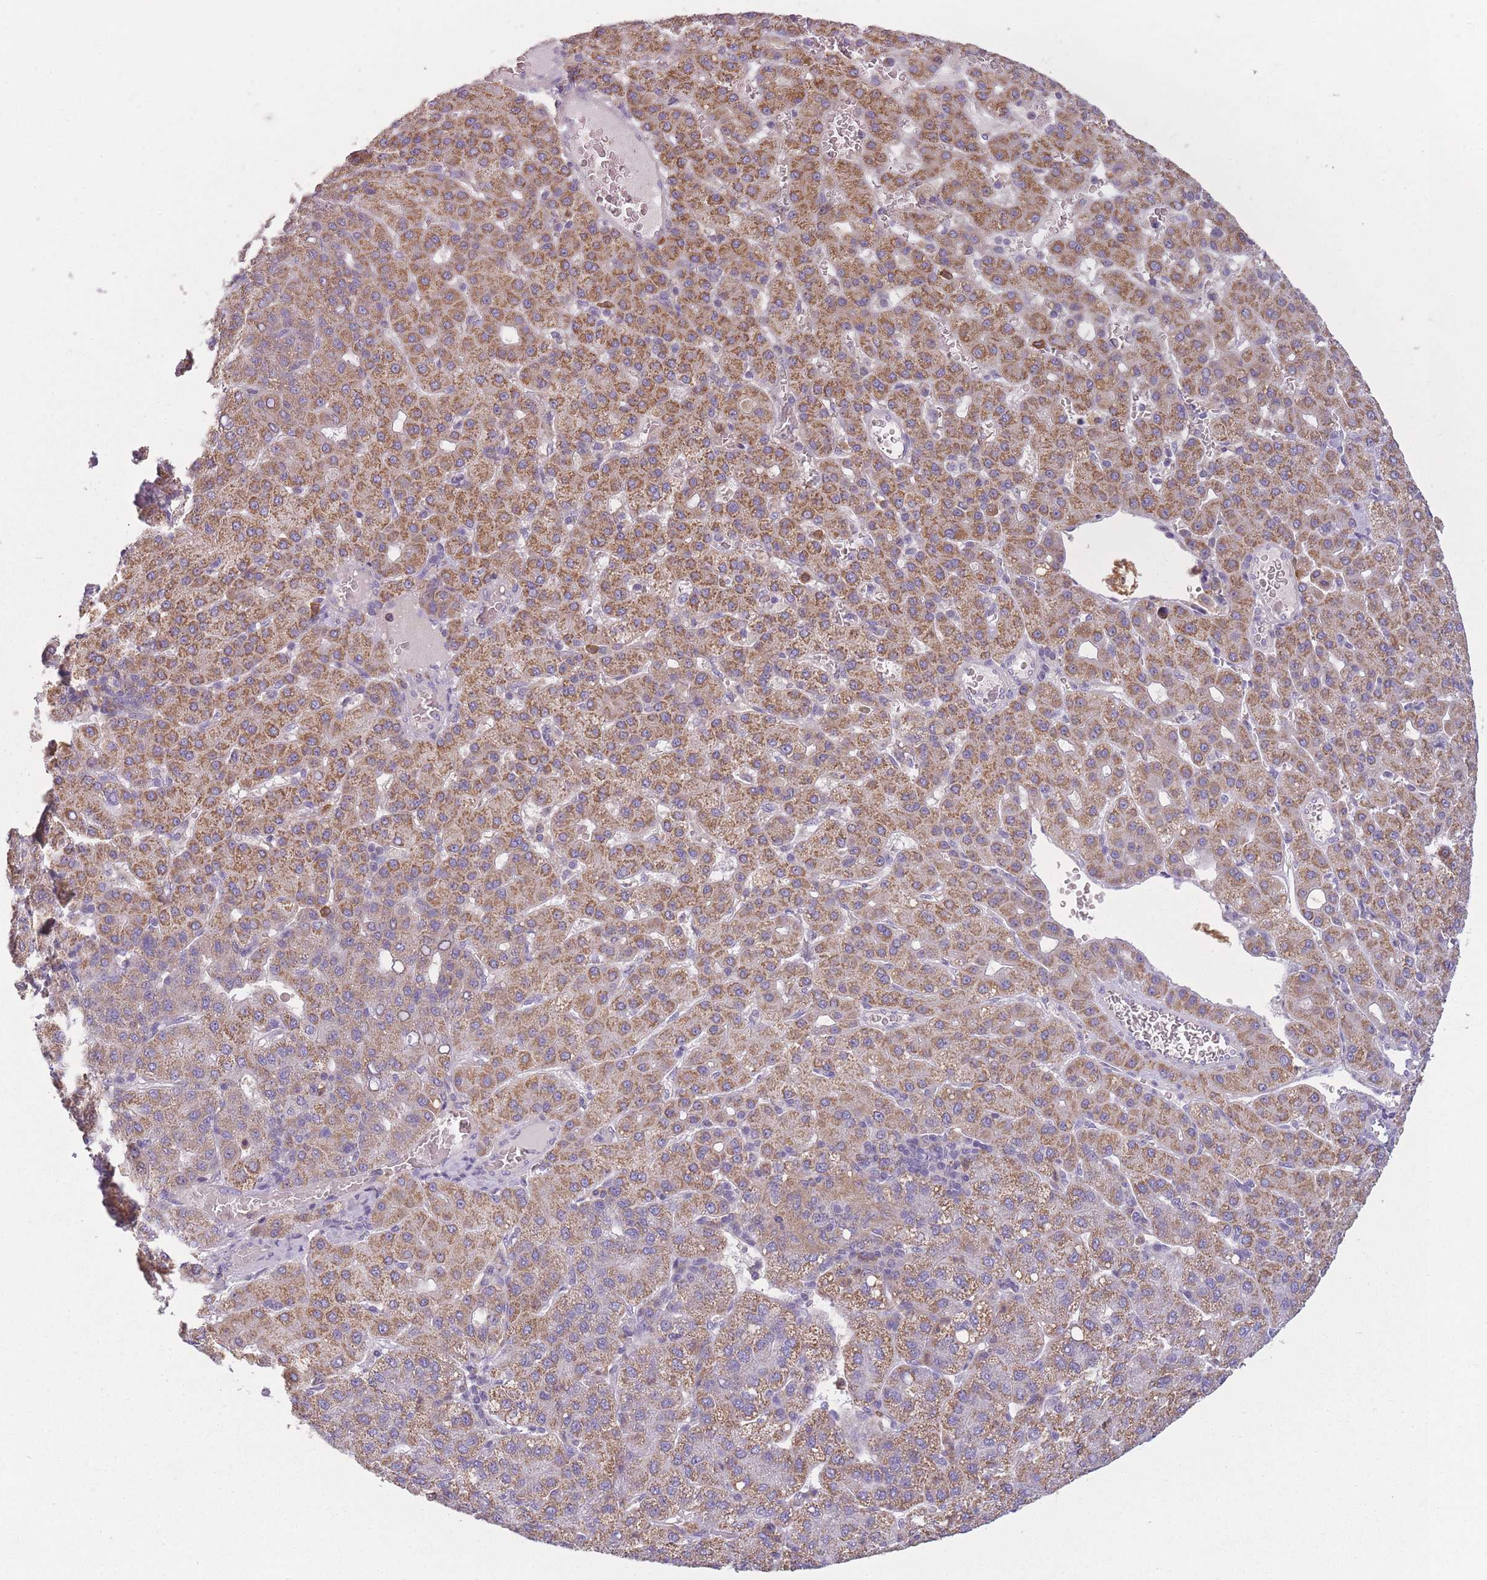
{"staining": {"intensity": "moderate", "quantity": ">75%", "location": "cytoplasmic/membranous"}, "tissue": "liver cancer", "cell_type": "Tumor cells", "image_type": "cancer", "snomed": [{"axis": "morphology", "description": "Carcinoma, Hepatocellular, NOS"}, {"axis": "topography", "description": "Liver"}], "caption": "Protein analysis of liver hepatocellular carcinoma tissue displays moderate cytoplasmic/membranous expression in about >75% of tumor cells. (Brightfield microscopy of DAB IHC at high magnification).", "gene": "PRAM1", "patient": {"sex": "male", "age": 65}}